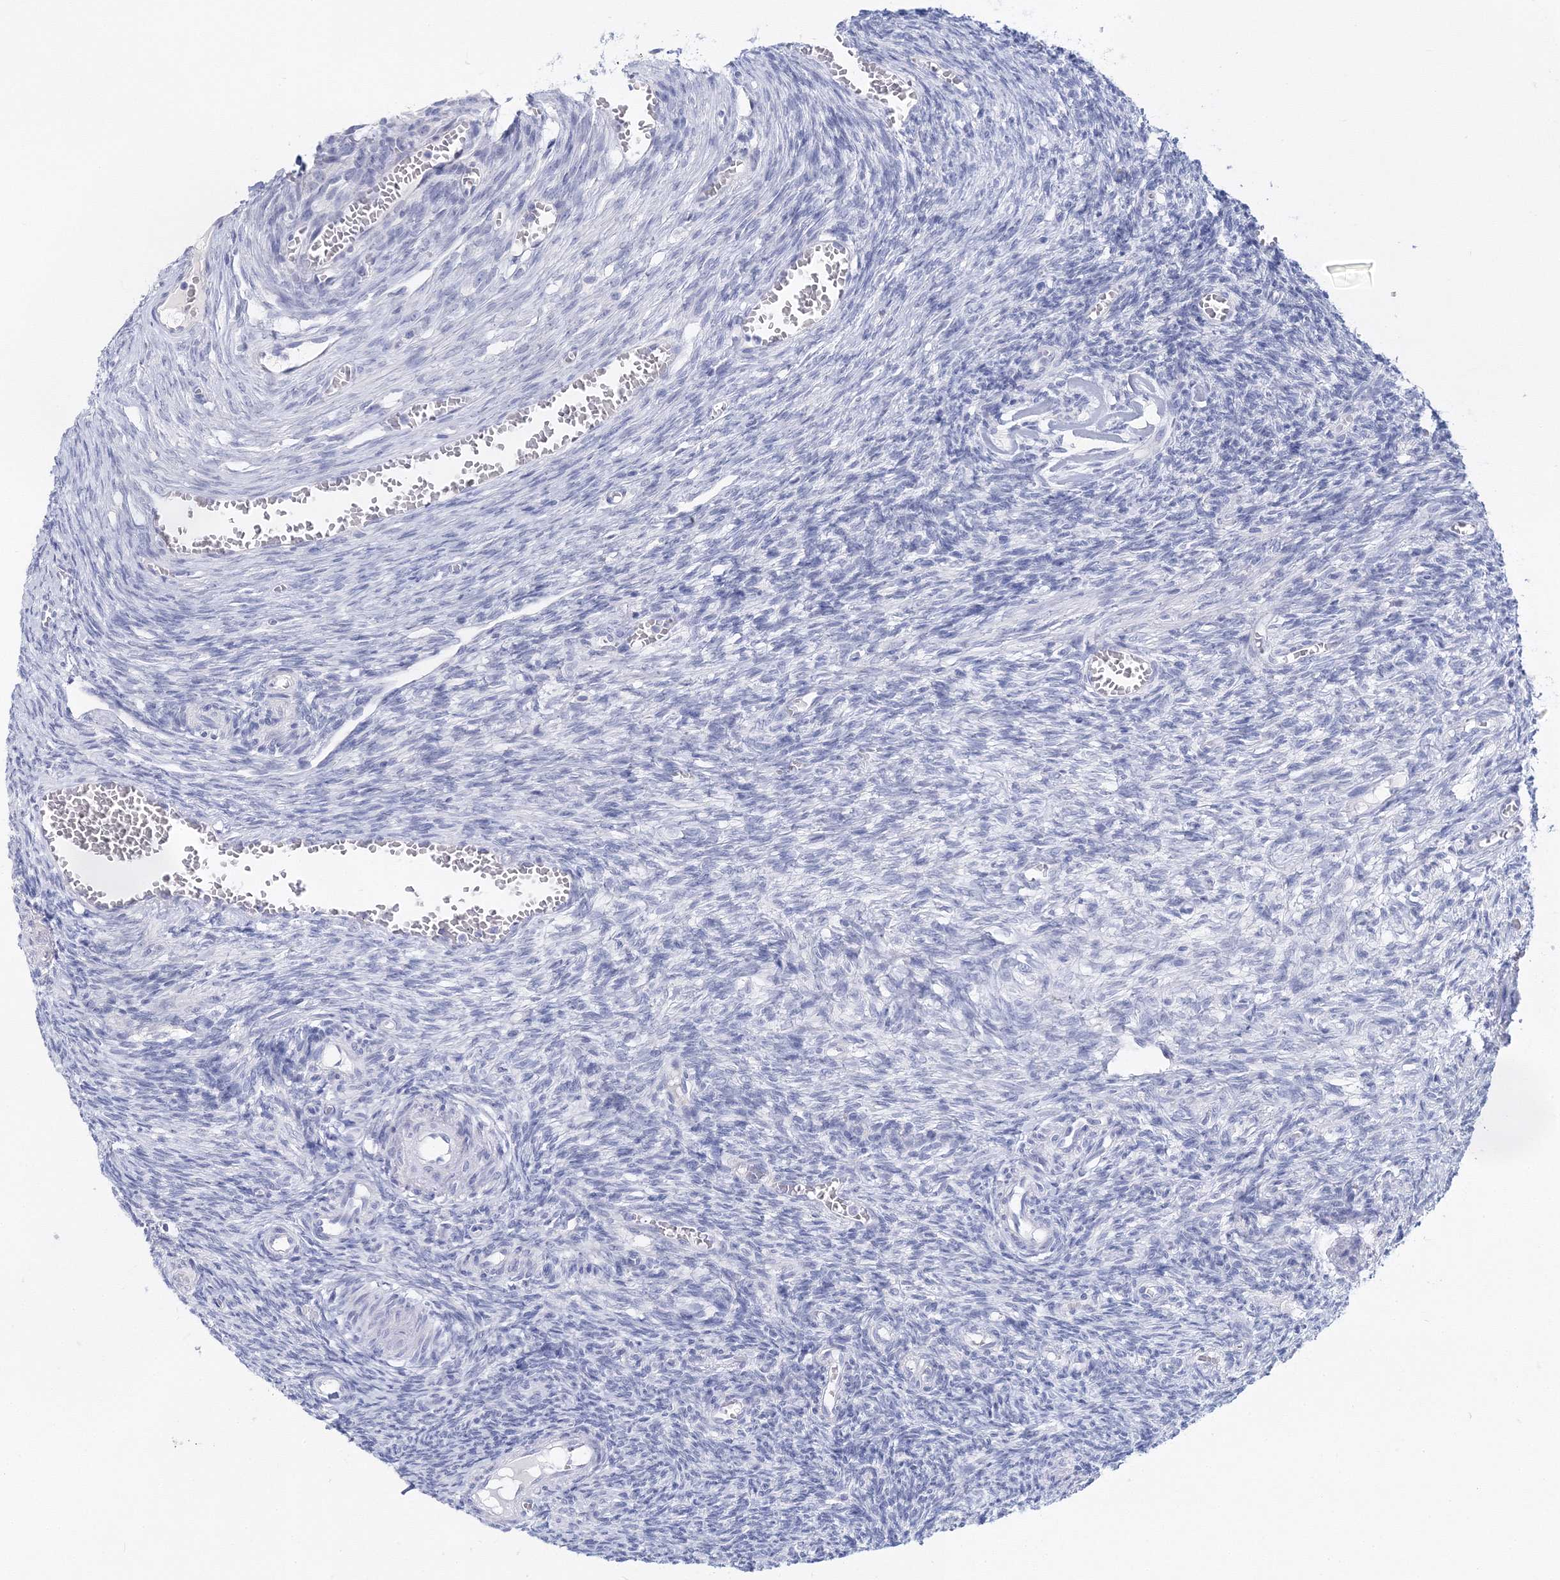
{"staining": {"intensity": "negative", "quantity": "none", "location": "none"}, "tissue": "ovary", "cell_type": "Follicle cells", "image_type": "normal", "snomed": [{"axis": "morphology", "description": "Normal tissue, NOS"}, {"axis": "topography", "description": "Ovary"}], "caption": "An image of ovary stained for a protein reveals no brown staining in follicle cells. (DAB immunohistochemistry with hematoxylin counter stain).", "gene": "MYOZ2", "patient": {"sex": "female", "age": 27}}